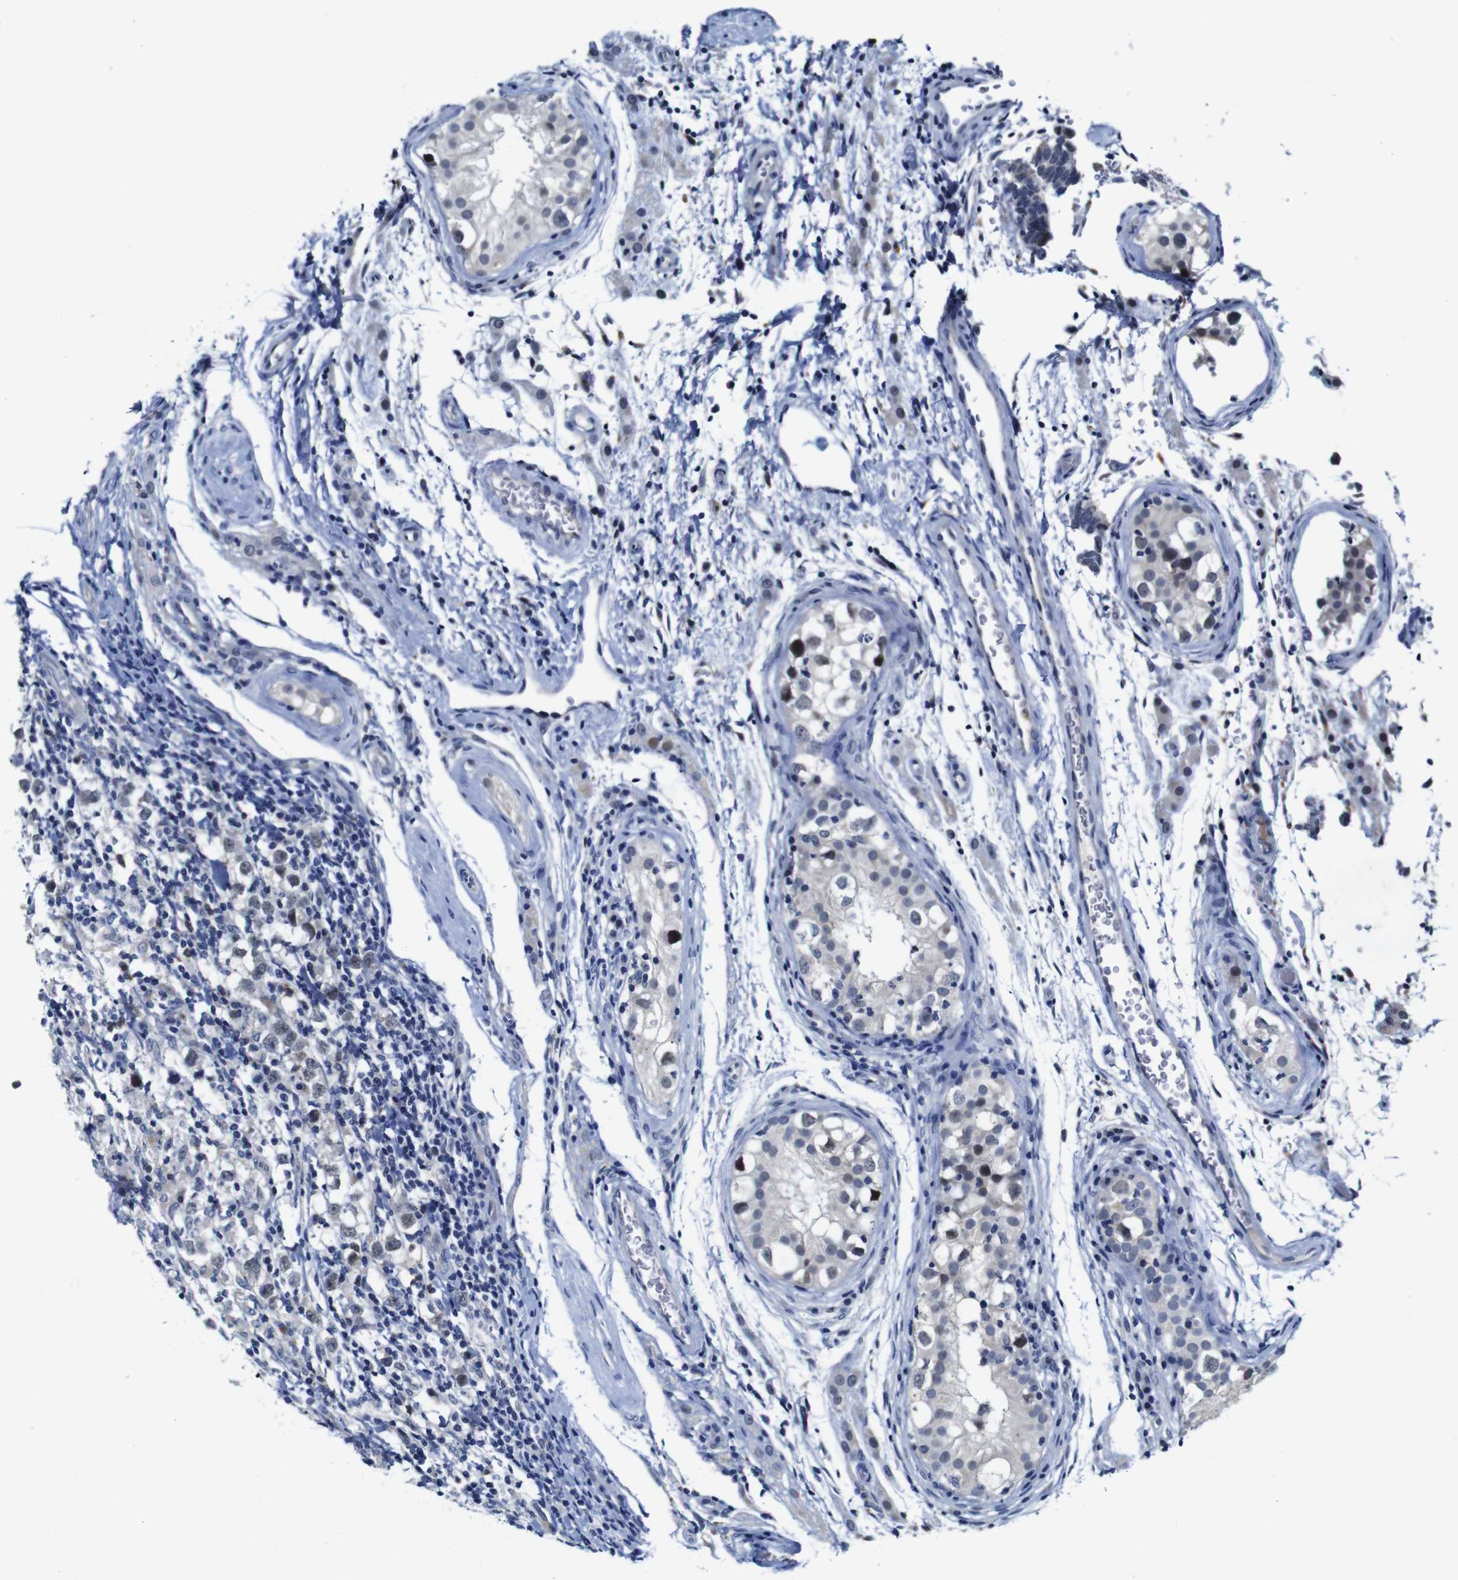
{"staining": {"intensity": "strong", "quantity": "<25%", "location": "nuclear"}, "tissue": "testis cancer", "cell_type": "Tumor cells", "image_type": "cancer", "snomed": [{"axis": "morphology", "description": "Carcinoma, Embryonal, NOS"}, {"axis": "topography", "description": "Testis"}], "caption": "Brown immunohistochemical staining in testis cancer (embryonal carcinoma) shows strong nuclear staining in approximately <25% of tumor cells.", "gene": "FURIN", "patient": {"sex": "male", "age": 21}}